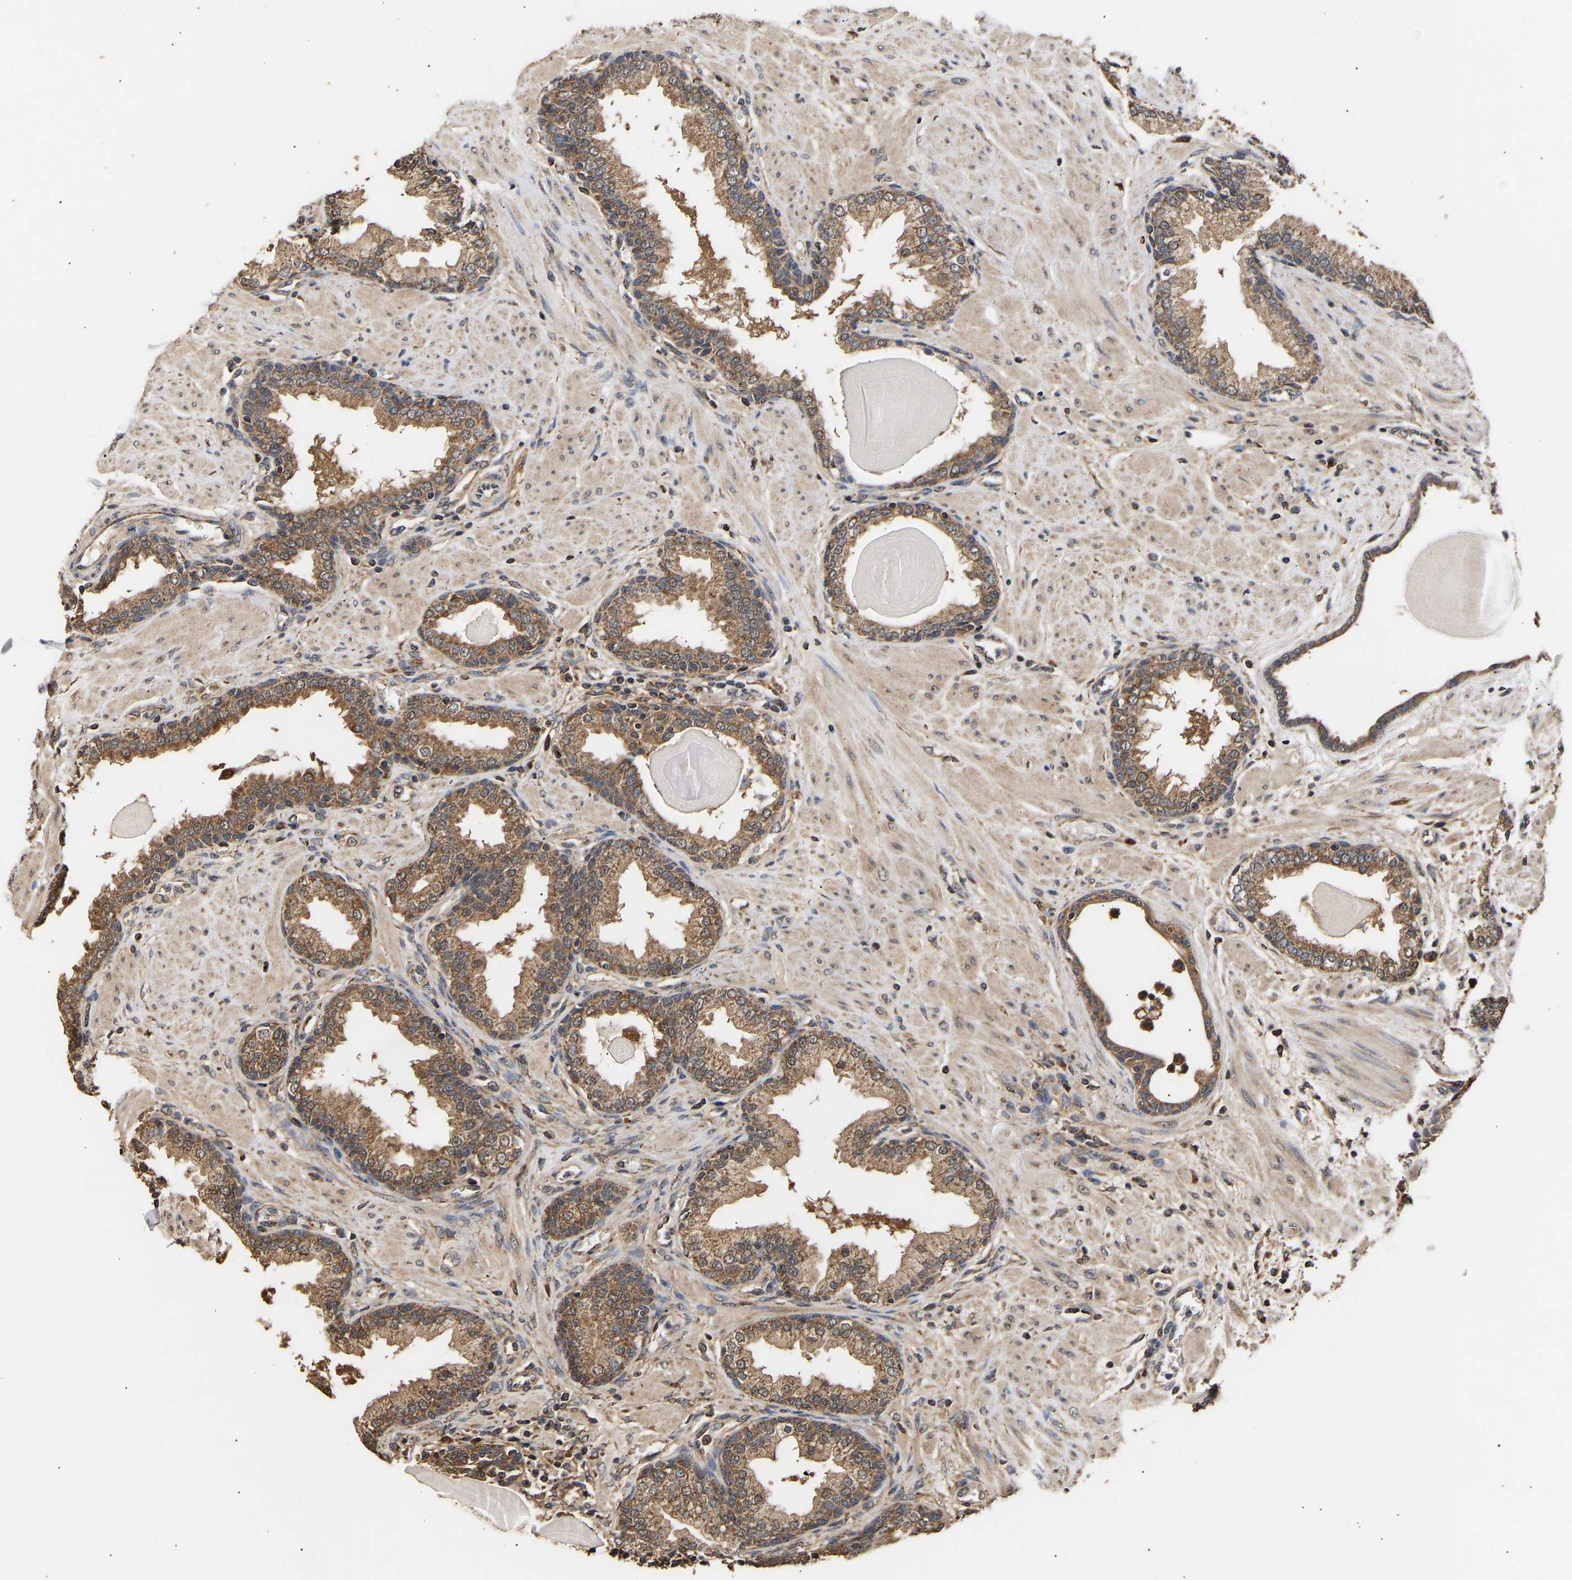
{"staining": {"intensity": "moderate", "quantity": ">75%", "location": "cytoplasmic/membranous"}, "tissue": "prostate", "cell_type": "Glandular cells", "image_type": "normal", "snomed": [{"axis": "morphology", "description": "Normal tissue, NOS"}, {"axis": "topography", "description": "Prostate"}], "caption": "This image exhibits normal prostate stained with immunohistochemistry to label a protein in brown. The cytoplasmic/membranous of glandular cells show moderate positivity for the protein. Nuclei are counter-stained blue.", "gene": "ZNF26", "patient": {"sex": "male", "age": 51}}